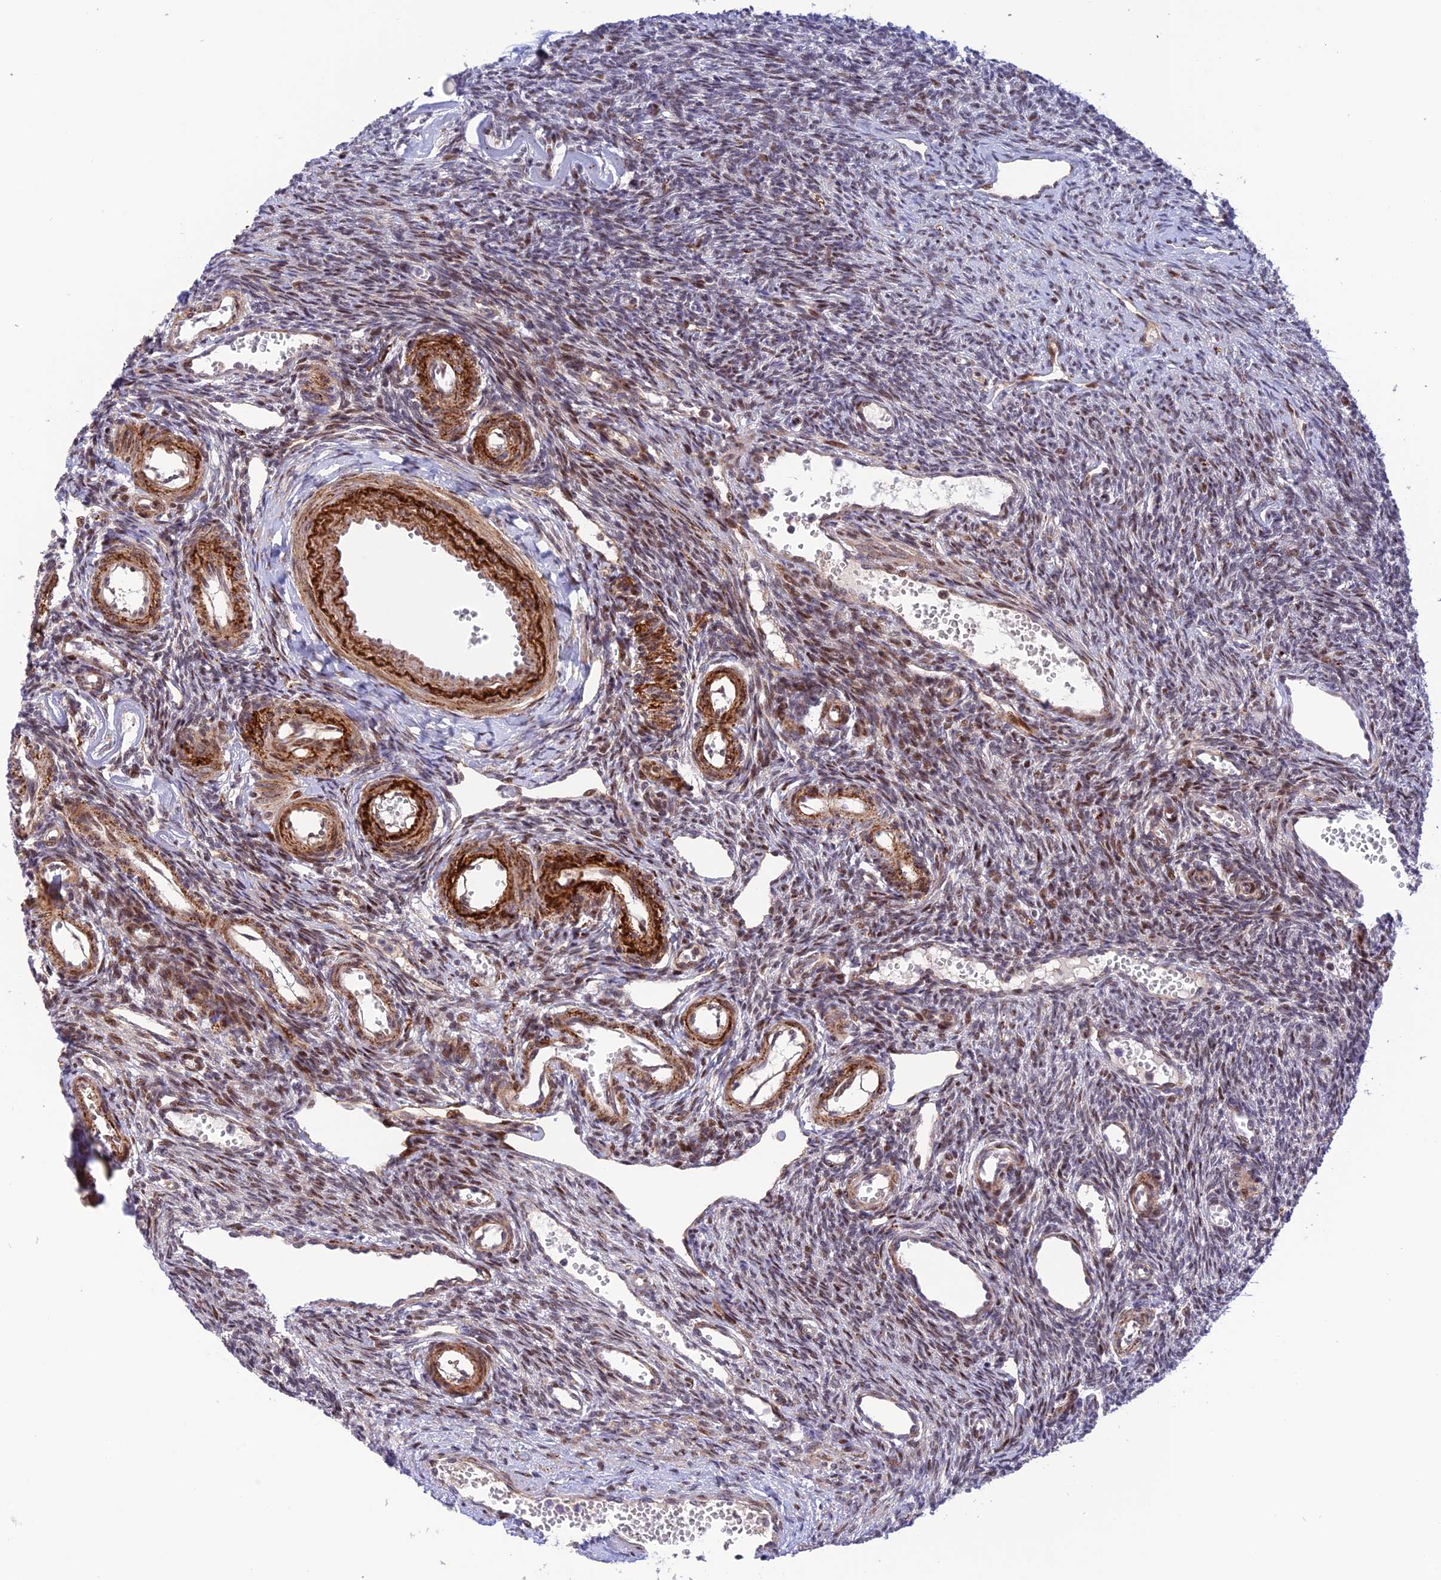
{"staining": {"intensity": "strong", "quantity": ">75%", "location": "cytoplasmic/membranous"}, "tissue": "ovary", "cell_type": "Follicle cells", "image_type": "normal", "snomed": [{"axis": "morphology", "description": "Normal tissue, NOS"}, {"axis": "morphology", "description": "Cyst, NOS"}, {"axis": "topography", "description": "Ovary"}], "caption": "Human ovary stained for a protein (brown) exhibits strong cytoplasmic/membranous positive expression in about >75% of follicle cells.", "gene": "WDR55", "patient": {"sex": "female", "age": 33}}